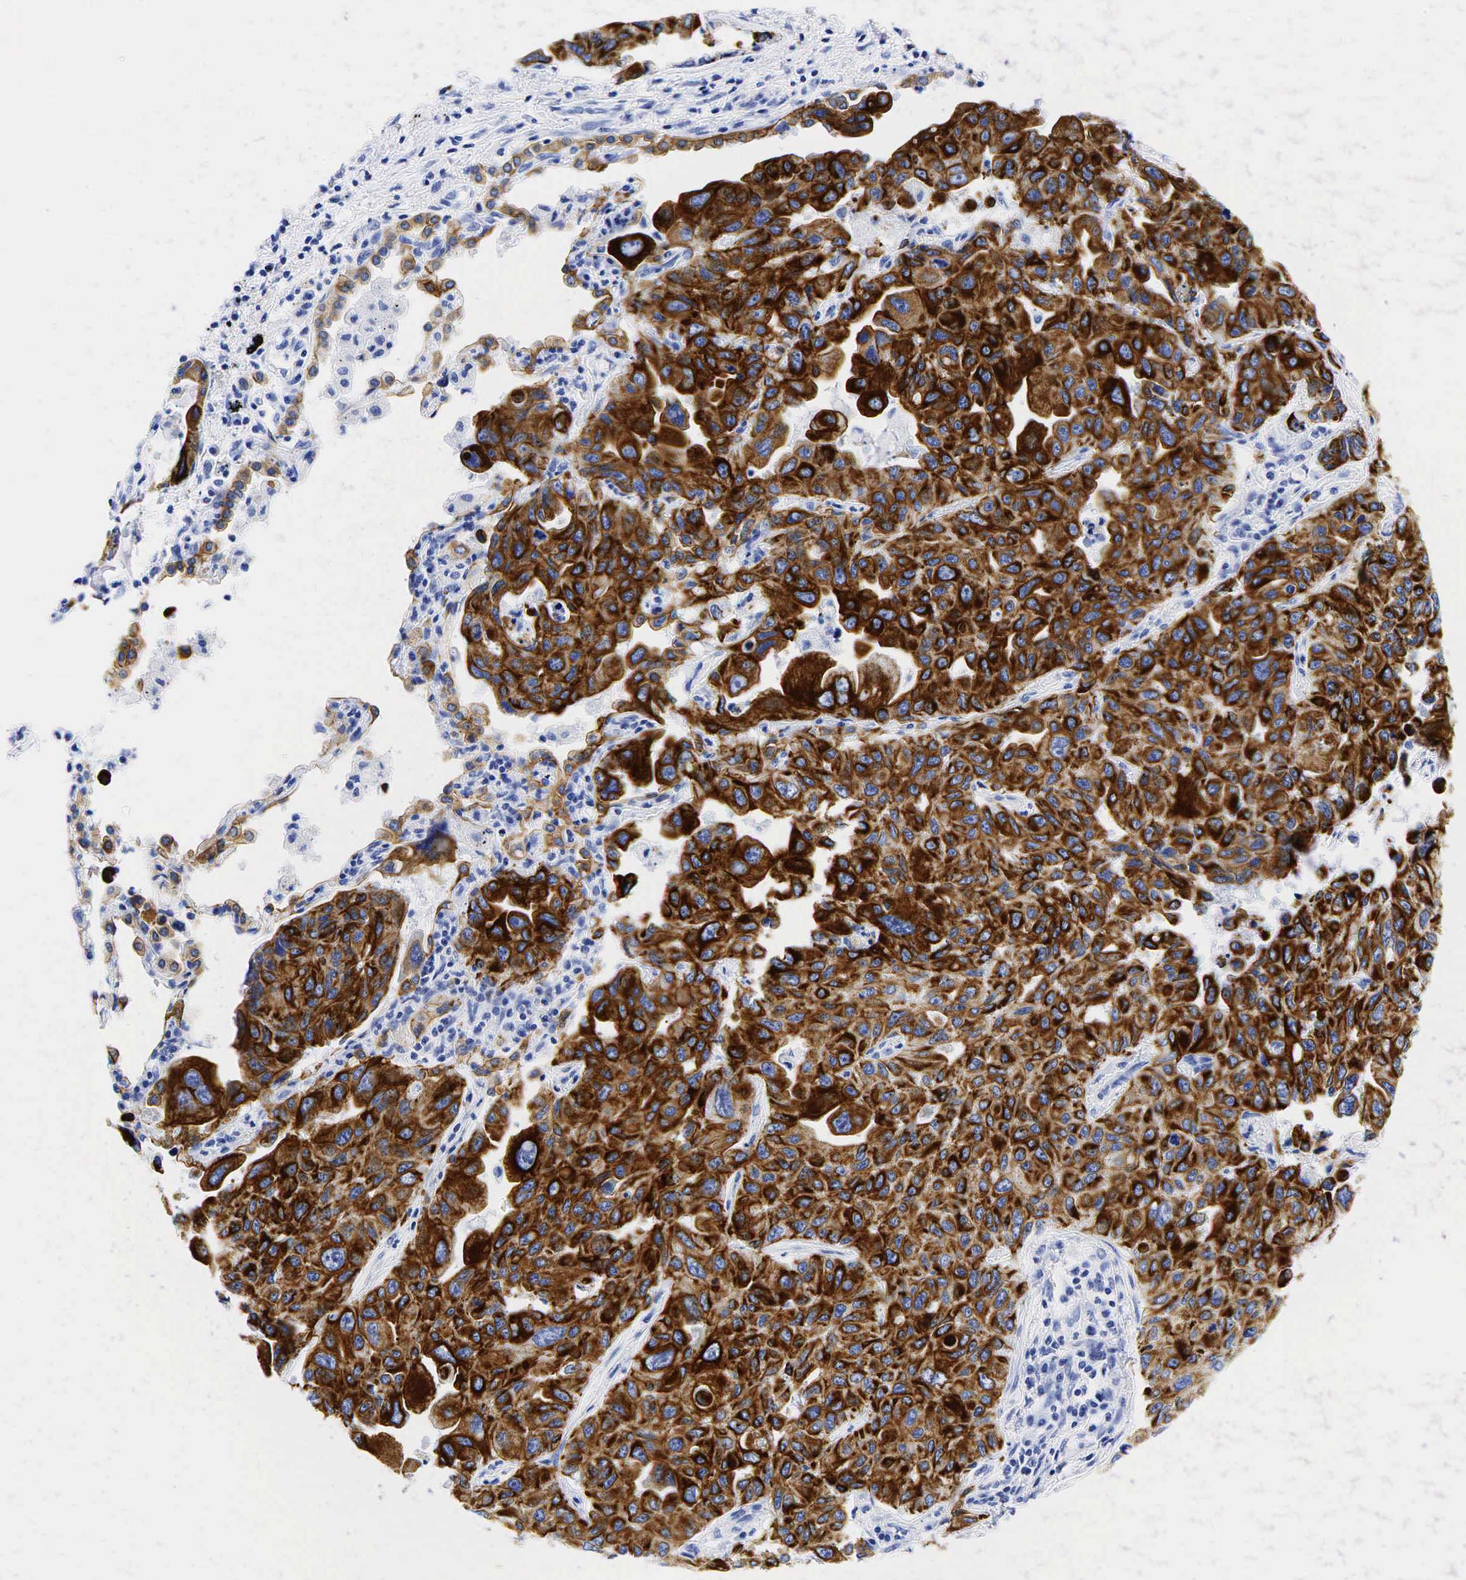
{"staining": {"intensity": "strong", "quantity": ">75%", "location": "cytoplasmic/membranous"}, "tissue": "lung cancer", "cell_type": "Tumor cells", "image_type": "cancer", "snomed": [{"axis": "morphology", "description": "Adenocarcinoma, NOS"}, {"axis": "topography", "description": "Lung"}], "caption": "This is an image of immunohistochemistry (IHC) staining of lung cancer (adenocarcinoma), which shows strong staining in the cytoplasmic/membranous of tumor cells.", "gene": "KRT19", "patient": {"sex": "male", "age": 64}}